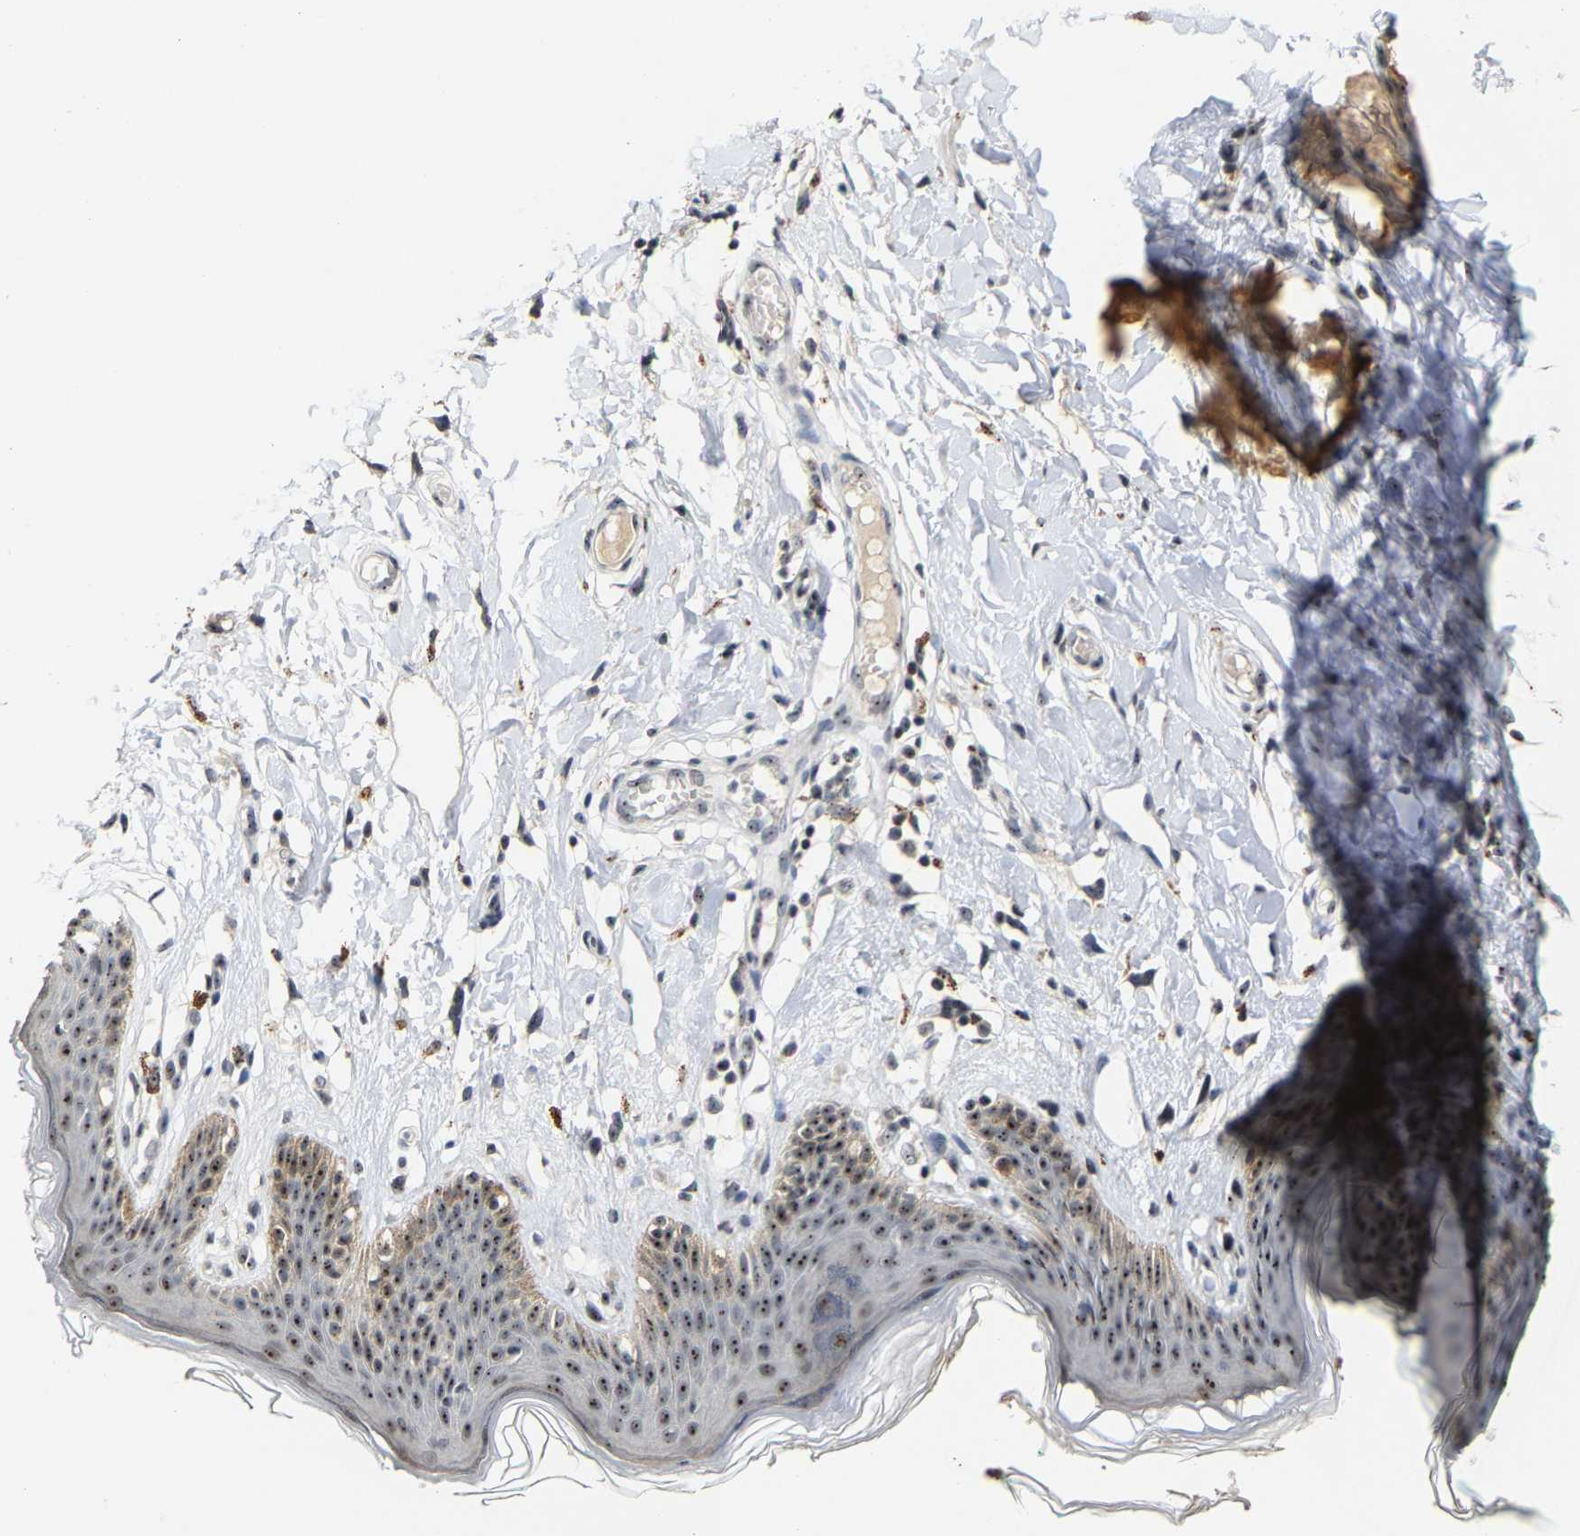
{"staining": {"intensity": "strong", "quantity": ">75%", "location": "nuclear"}, "tissue": "skin", "cell_type": "Epidermal cells", "image_type": "normal", "snomed": [{"axis": "morphology", "description": "Normal tissue, NOS"}, {"axis": "topography", "description": "Vulva"}], "caption": "The micrograph reveals immunohistochemical staining of benign skin. There is strong nuclear expression is present in approximately >75% of epidermal cells.", "gene": "NOP58", "patient": {"sex": "female", "age": 66}}